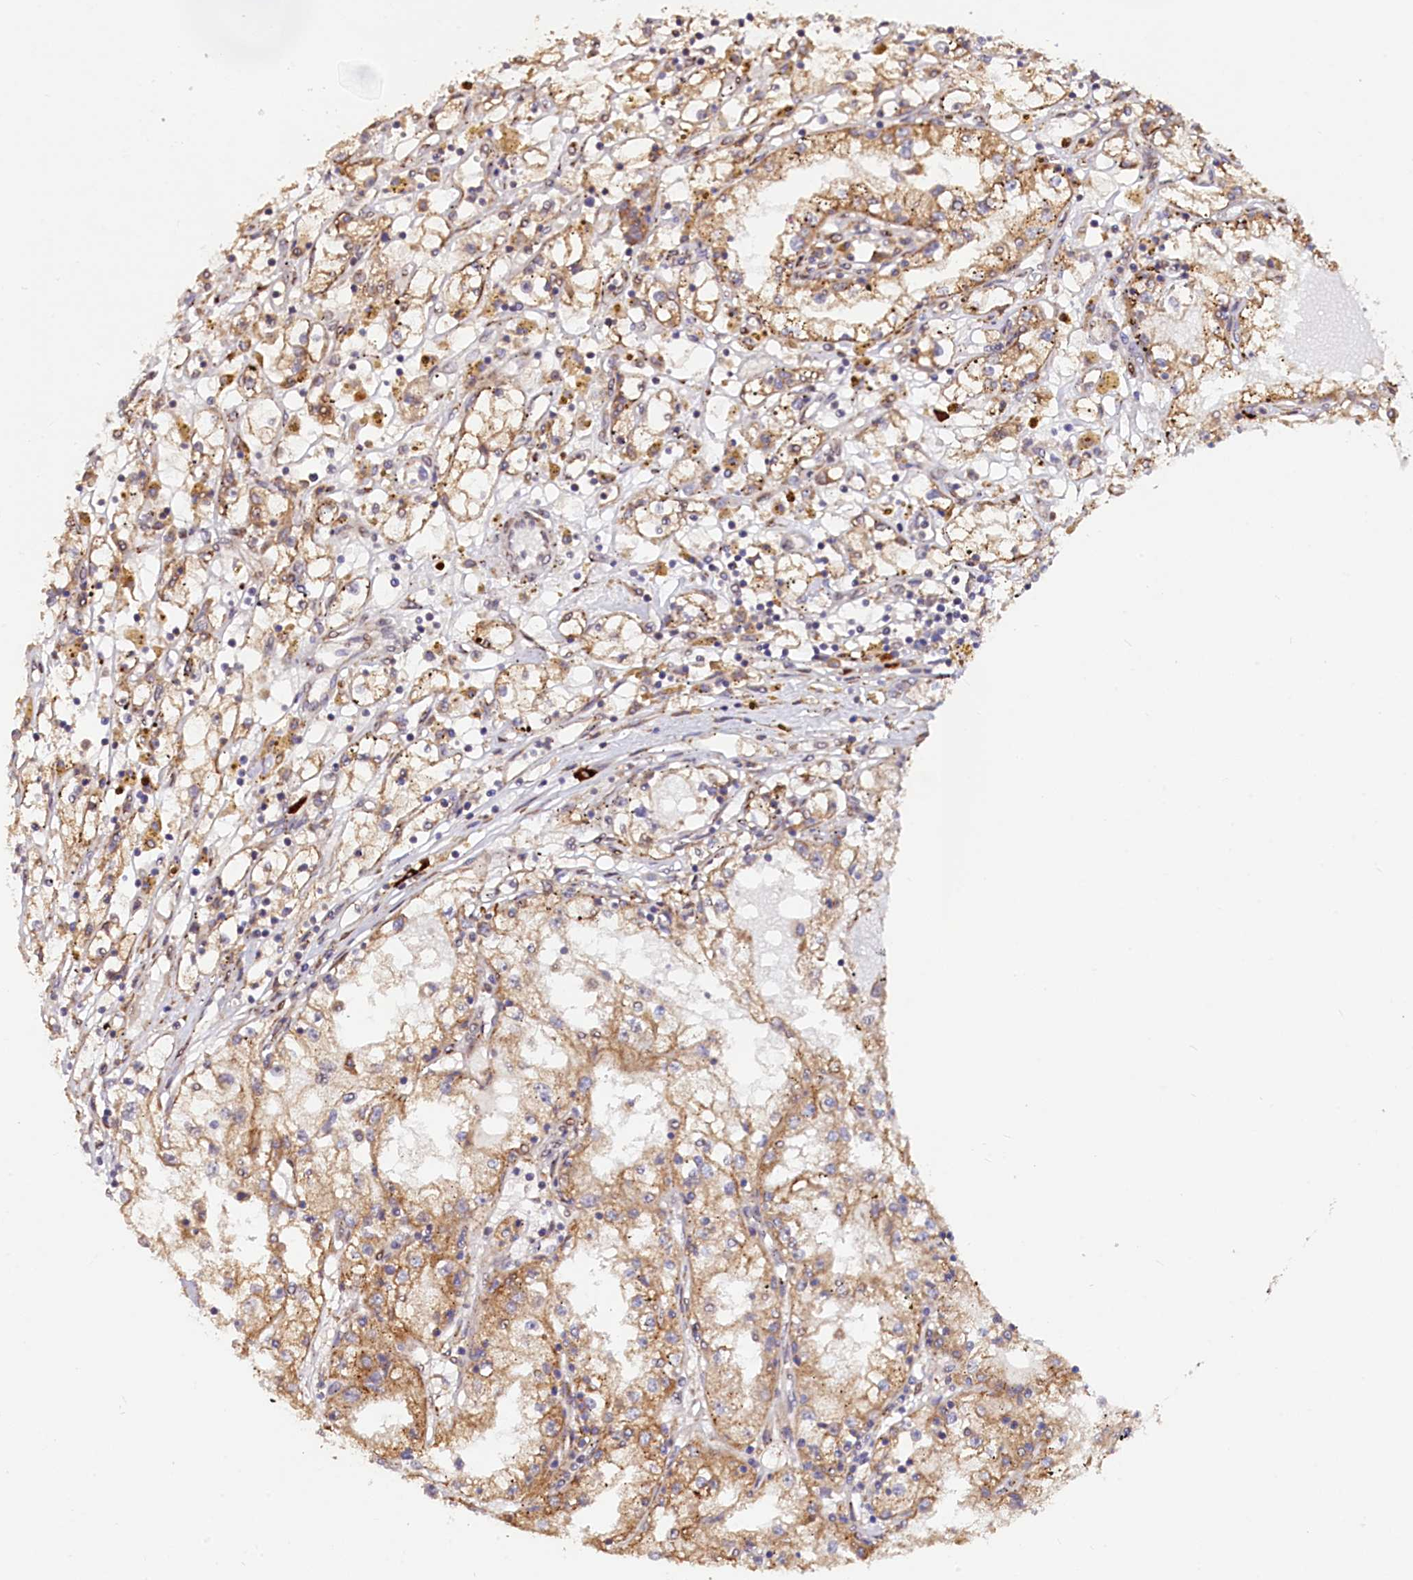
{"staining": {"intensity": "moderate", "quantity": ">75%", "location": "cytoplasmic/membranous"}, "tissue": "renal cancer", "cell_type": "Tumor cells", "image_type": "cancer", "snomed": [{"axis": "morphology", "description": "Adenocarcinoma, NOS"}, {"axis": "topography", "description": "Kidney"}], "caption": "Approximately >75% of tumor cells in renal cancer display moderate cytoplasmic/membranous protein positivity as visualized by brown immunohistochemical staining.", "gene": "C5orf15", "patient": {"sex": "male", "age": 56}}